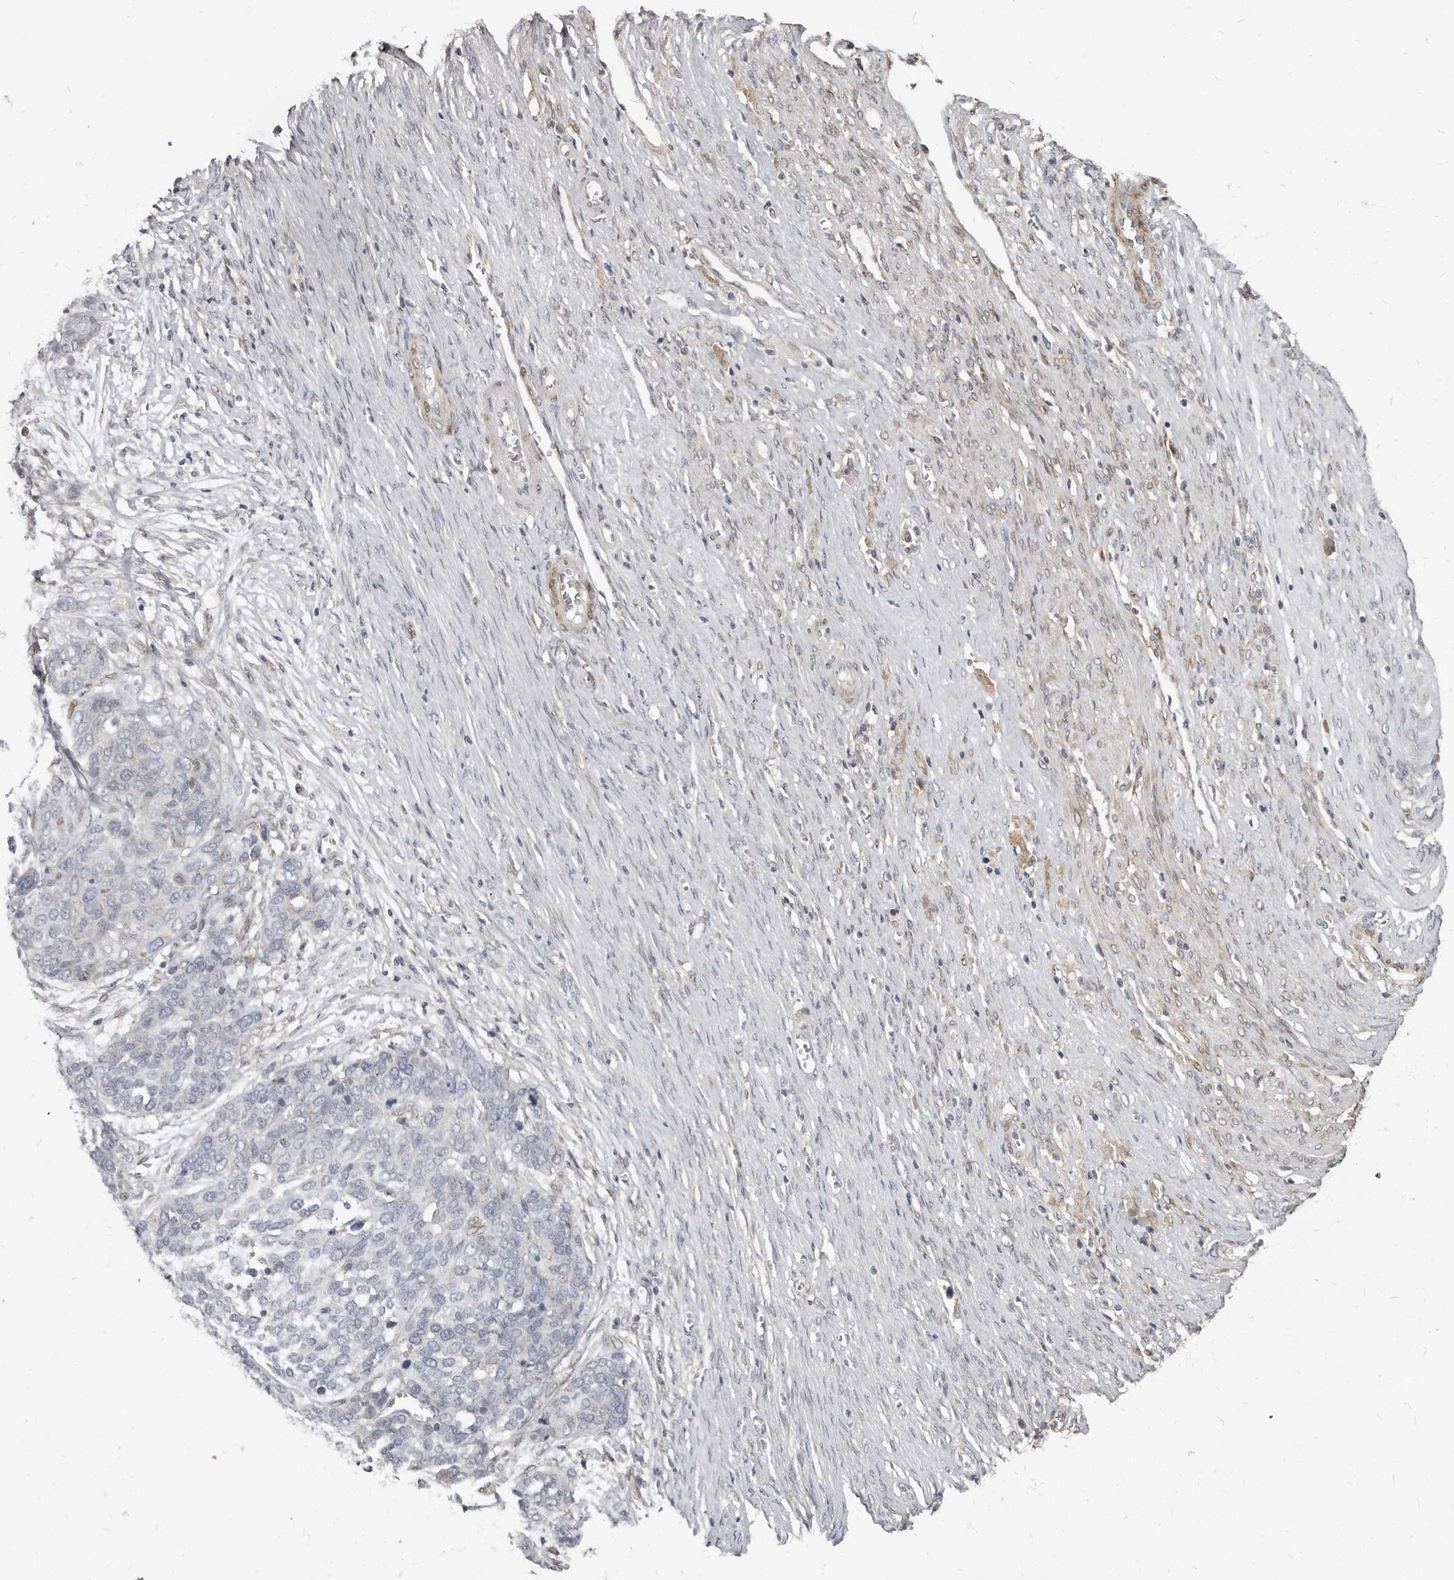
{"staining": {"intensity": "weak", "quantity": "<25%", "location": "cytoplasmic/membranous"}, "tissue": "ovarian cancer", "cell_type": "Tumor cells", "image_type": "cancer", "snomed": [{"axis": "morphology", "description": "Cystadenocarcinoma, serous, NOS"}, {"axis": "topography", "description": "Ovary"}], "caption": "The photomicrograph exhibits no significant expression in tumor cells of ovarian cancer (serous cystadenocarcinoma).", "gene": "MRGPRF", "patient": {"sex": "female", "age": 44}}